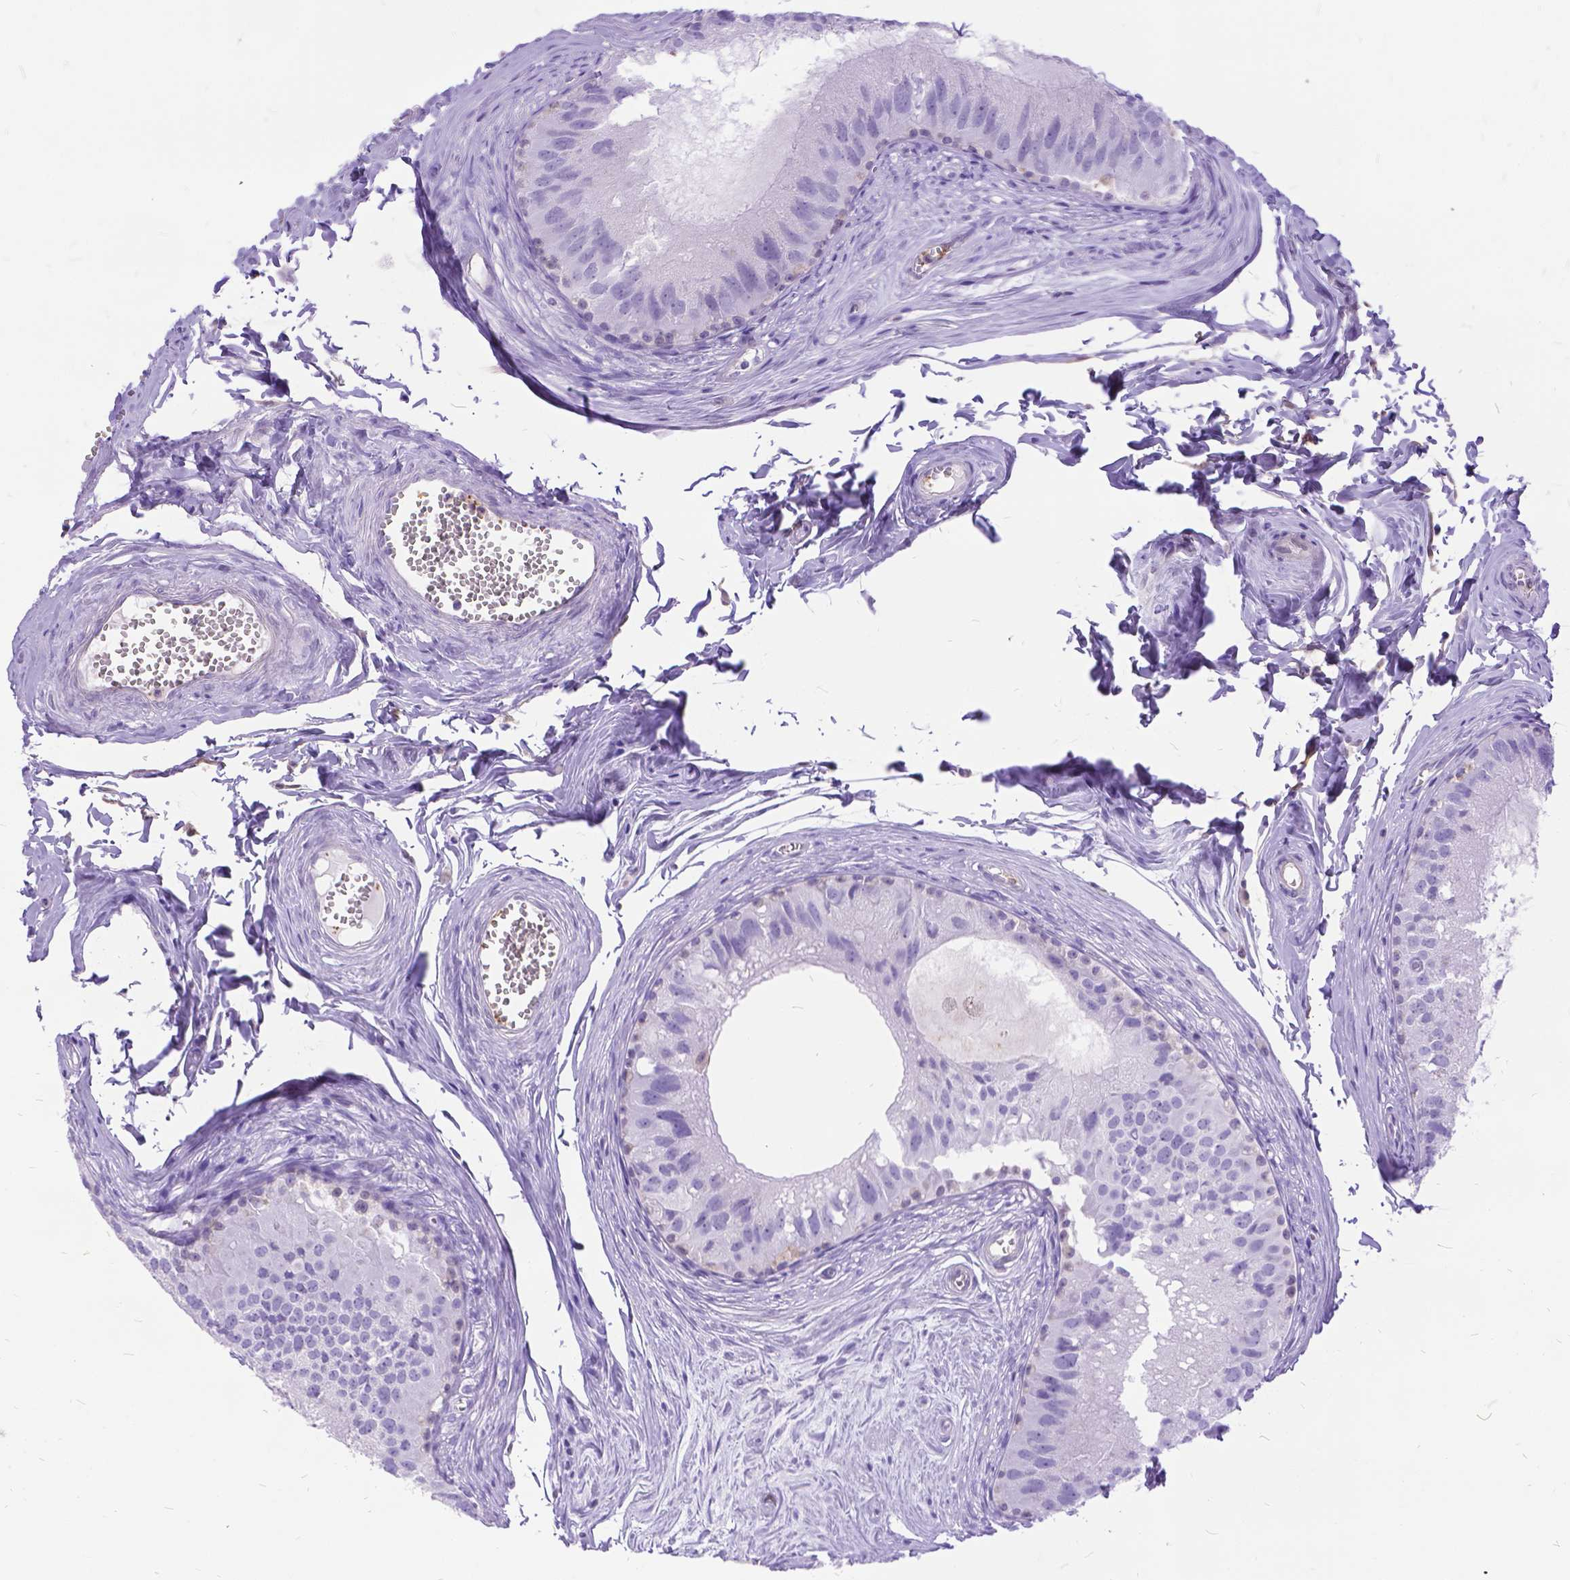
{"staining": {"intensity": "weak", "quantity": "<25%", "location": "nuclear"}, "tissue": "epididymis", "cell_type": "Glandular cells", "image_type": "normal", "snomed": [{"axis": "morphology", "description": "Normal tissue, NOS"}, {"axis": "topography", "description": "Epididymis"}], "caption": "This is an immunohistochemistry photomicrograph of unremarkable human epididymis. There is no positivity in glandular cells.", "gene": "TMEM169", "patient": {"sex": "male", "age": 45}}